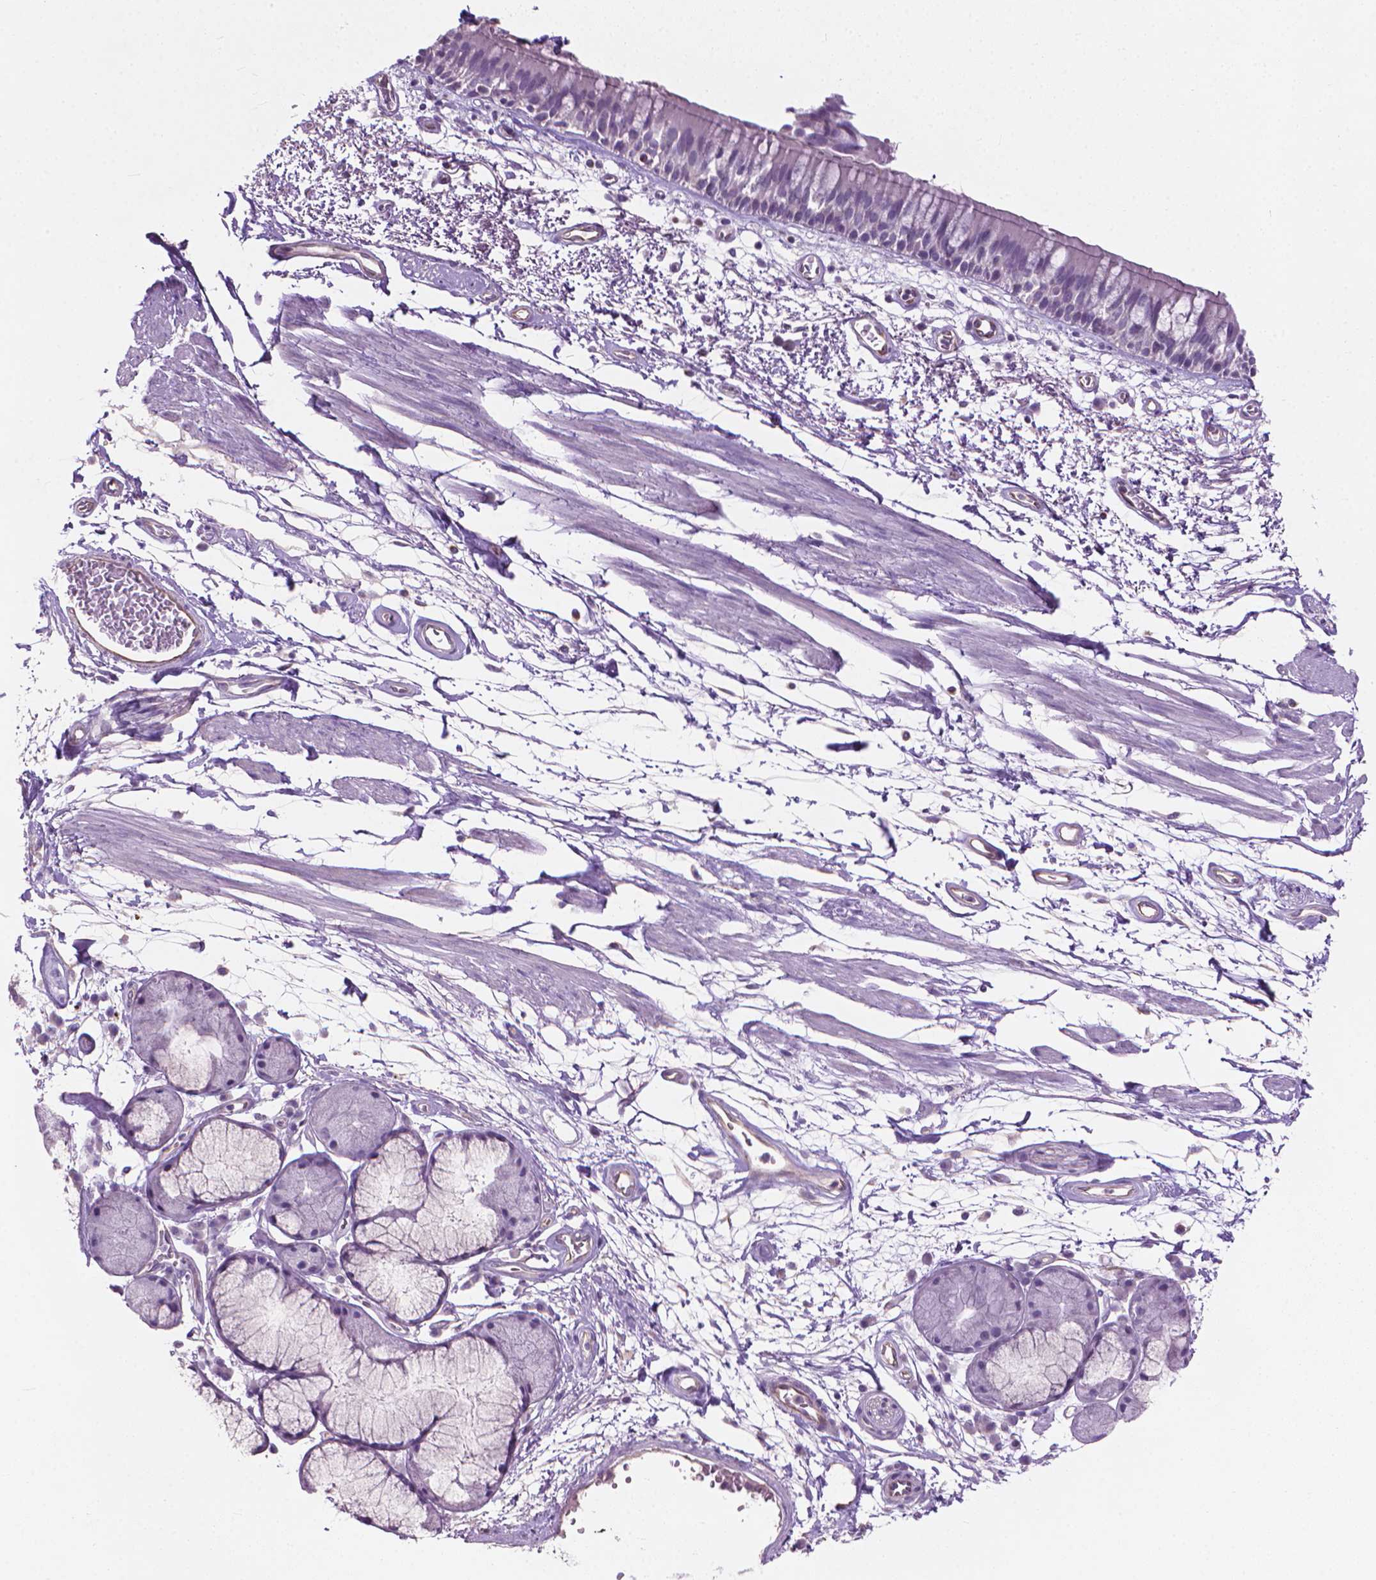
{"staining": {"intensity": "negative", "quantity": "none", "location": "none"}, "tissue": "bronchus", "cell_type": "Respiratory epithelial cells", "image_type": "normal", "snomed": [{"axis": "morphology", "description": "Normal tissue, NOS"}, {"axis": "morphology", "description": "Squamous cell carcinoma, NOS"}, {"axis": "topography", "description": "Cartilage tissue"}, {"axis": "topography", "description": "Bronchus"}, {"axis": "topography", "description": "Lung"}], "caption": "Protein analysis of benign bronchus shows no significant staining in respiratory epithelial cells.", "gene": "KRT73", "patient": {"sex": "male", "age": 66}}